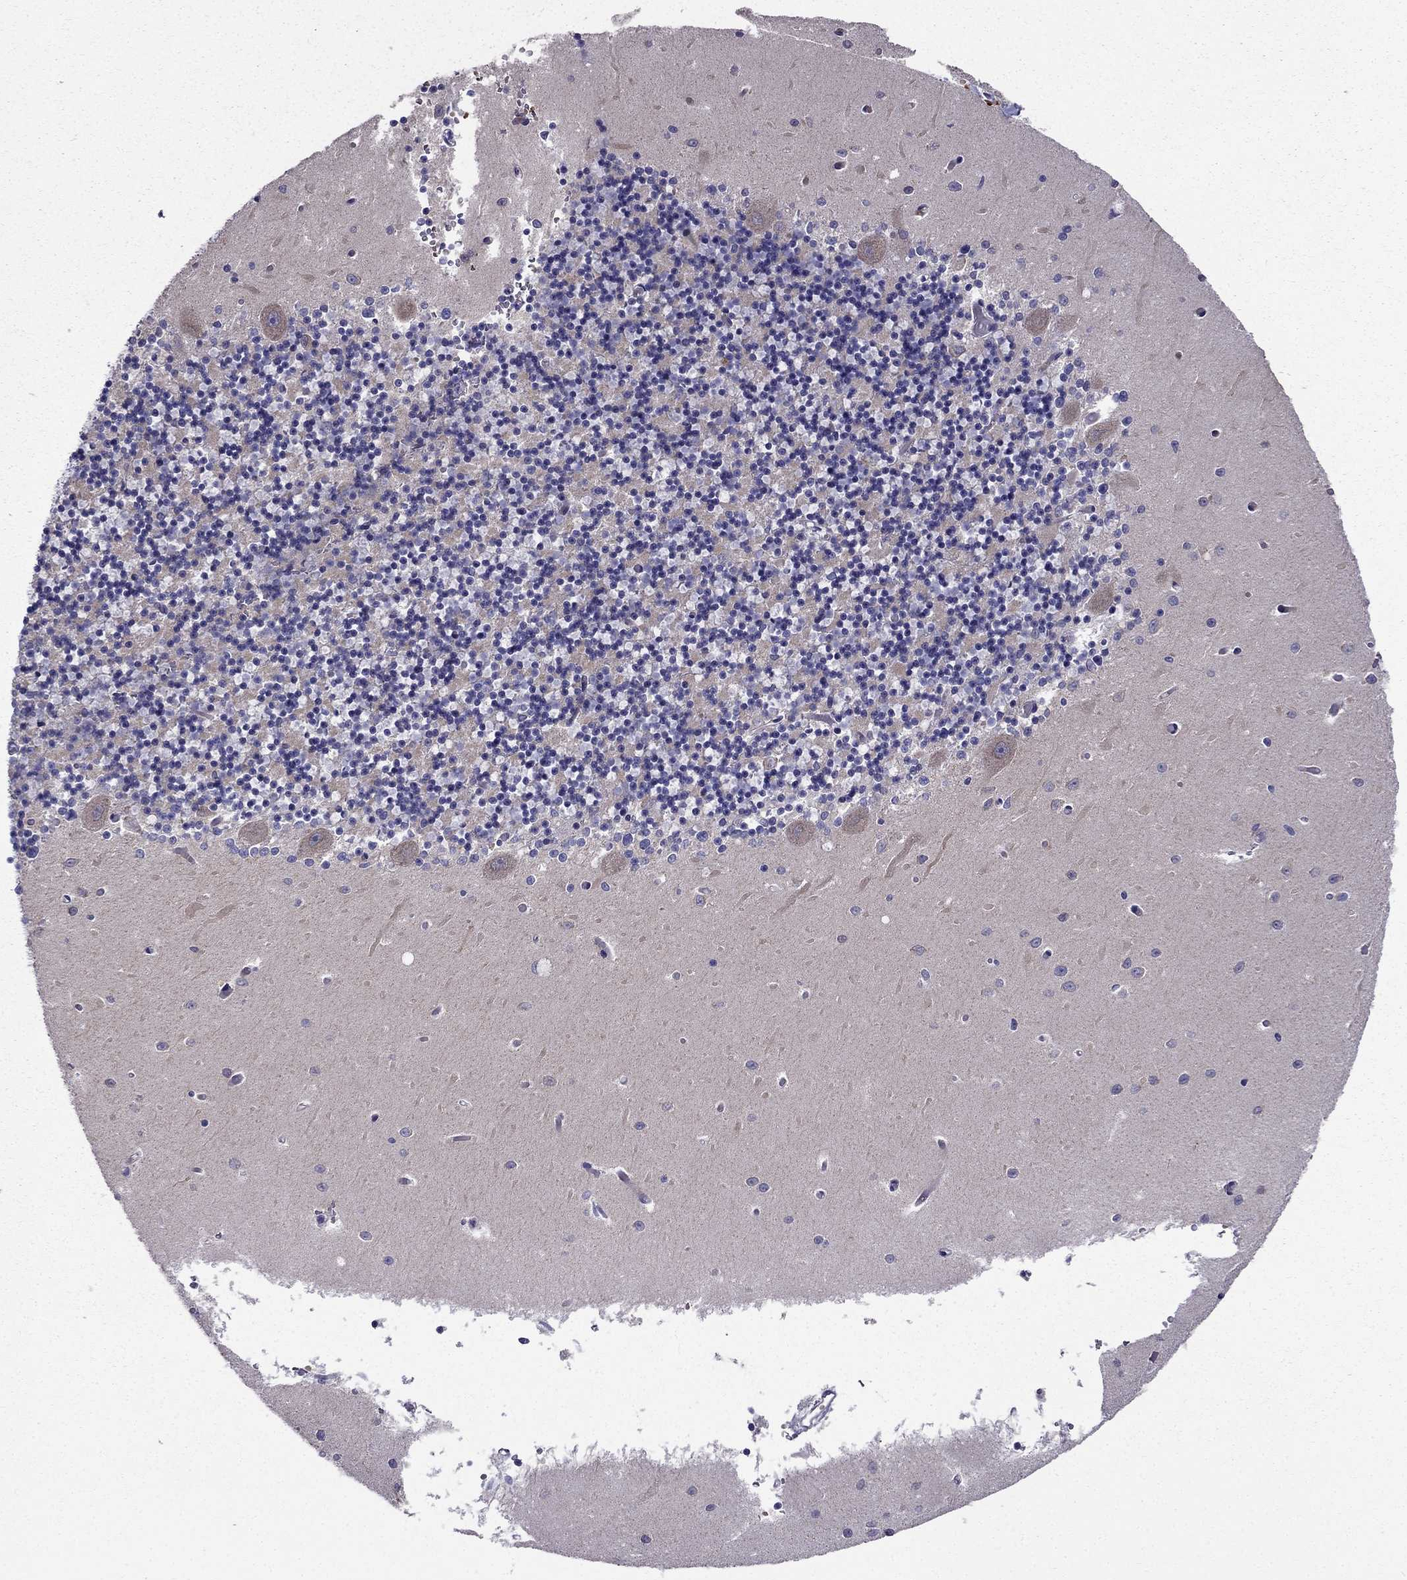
{"staining": {"intensity": "negative", "quantity": "none", "location": "none"}, "tissue": "cerebellum", "cell_type": "Cells in granular layer", "image_type": "normal", "snomed": [{"axis": "morphology", "description": "Normal tissue, NOS"}, {"axis": "topography", "description": "Cerebellum"}], "caption": "The micrograph displays no staining of cells in granular layer in unremarkable cerebellum.", "gene": "ARHGEF28", "patient": {"sex": "female", "age": 64}}